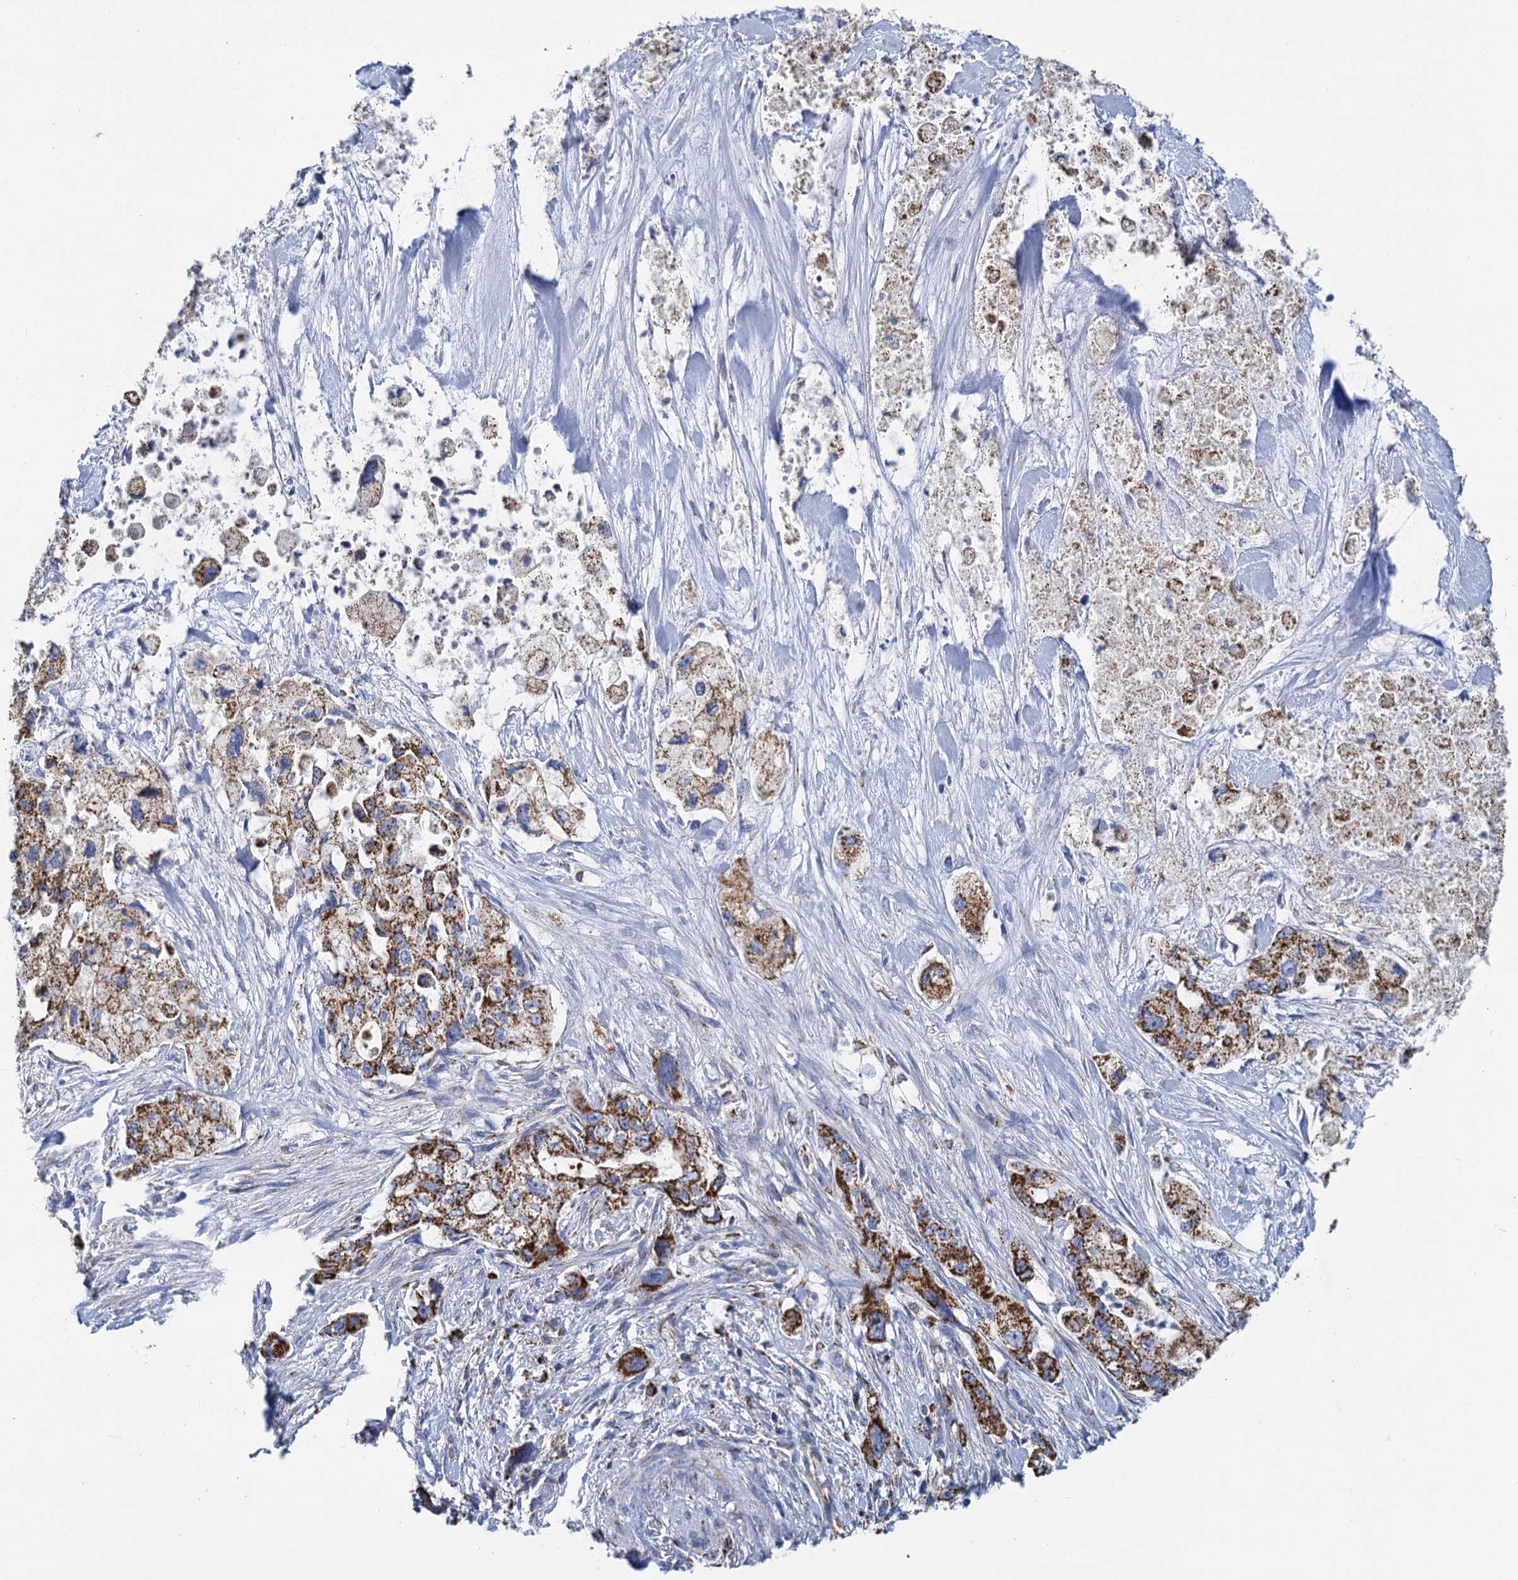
{"staining": {"intensity": "strong", "quantity": ">75%", "location": "cytoplasmic/membranous"}, "tissue": "pancreatic cancer", "cell_type": "Tumor cells", "image_type": "cancer", "snomed": [{"axis": "morphology", "description": "Adenocarcinoma, NOS"}, {"axis": "topography", "description": "Pancreas"}], "caption": "This is an image of IHC staining of pancreatic cancer (adenocarcinoma), which shows strong staining in the cytoplasmic/membranous of tumor cells.", "gene": "CCP110", "patient": {"sex": "female", "age": 73}}